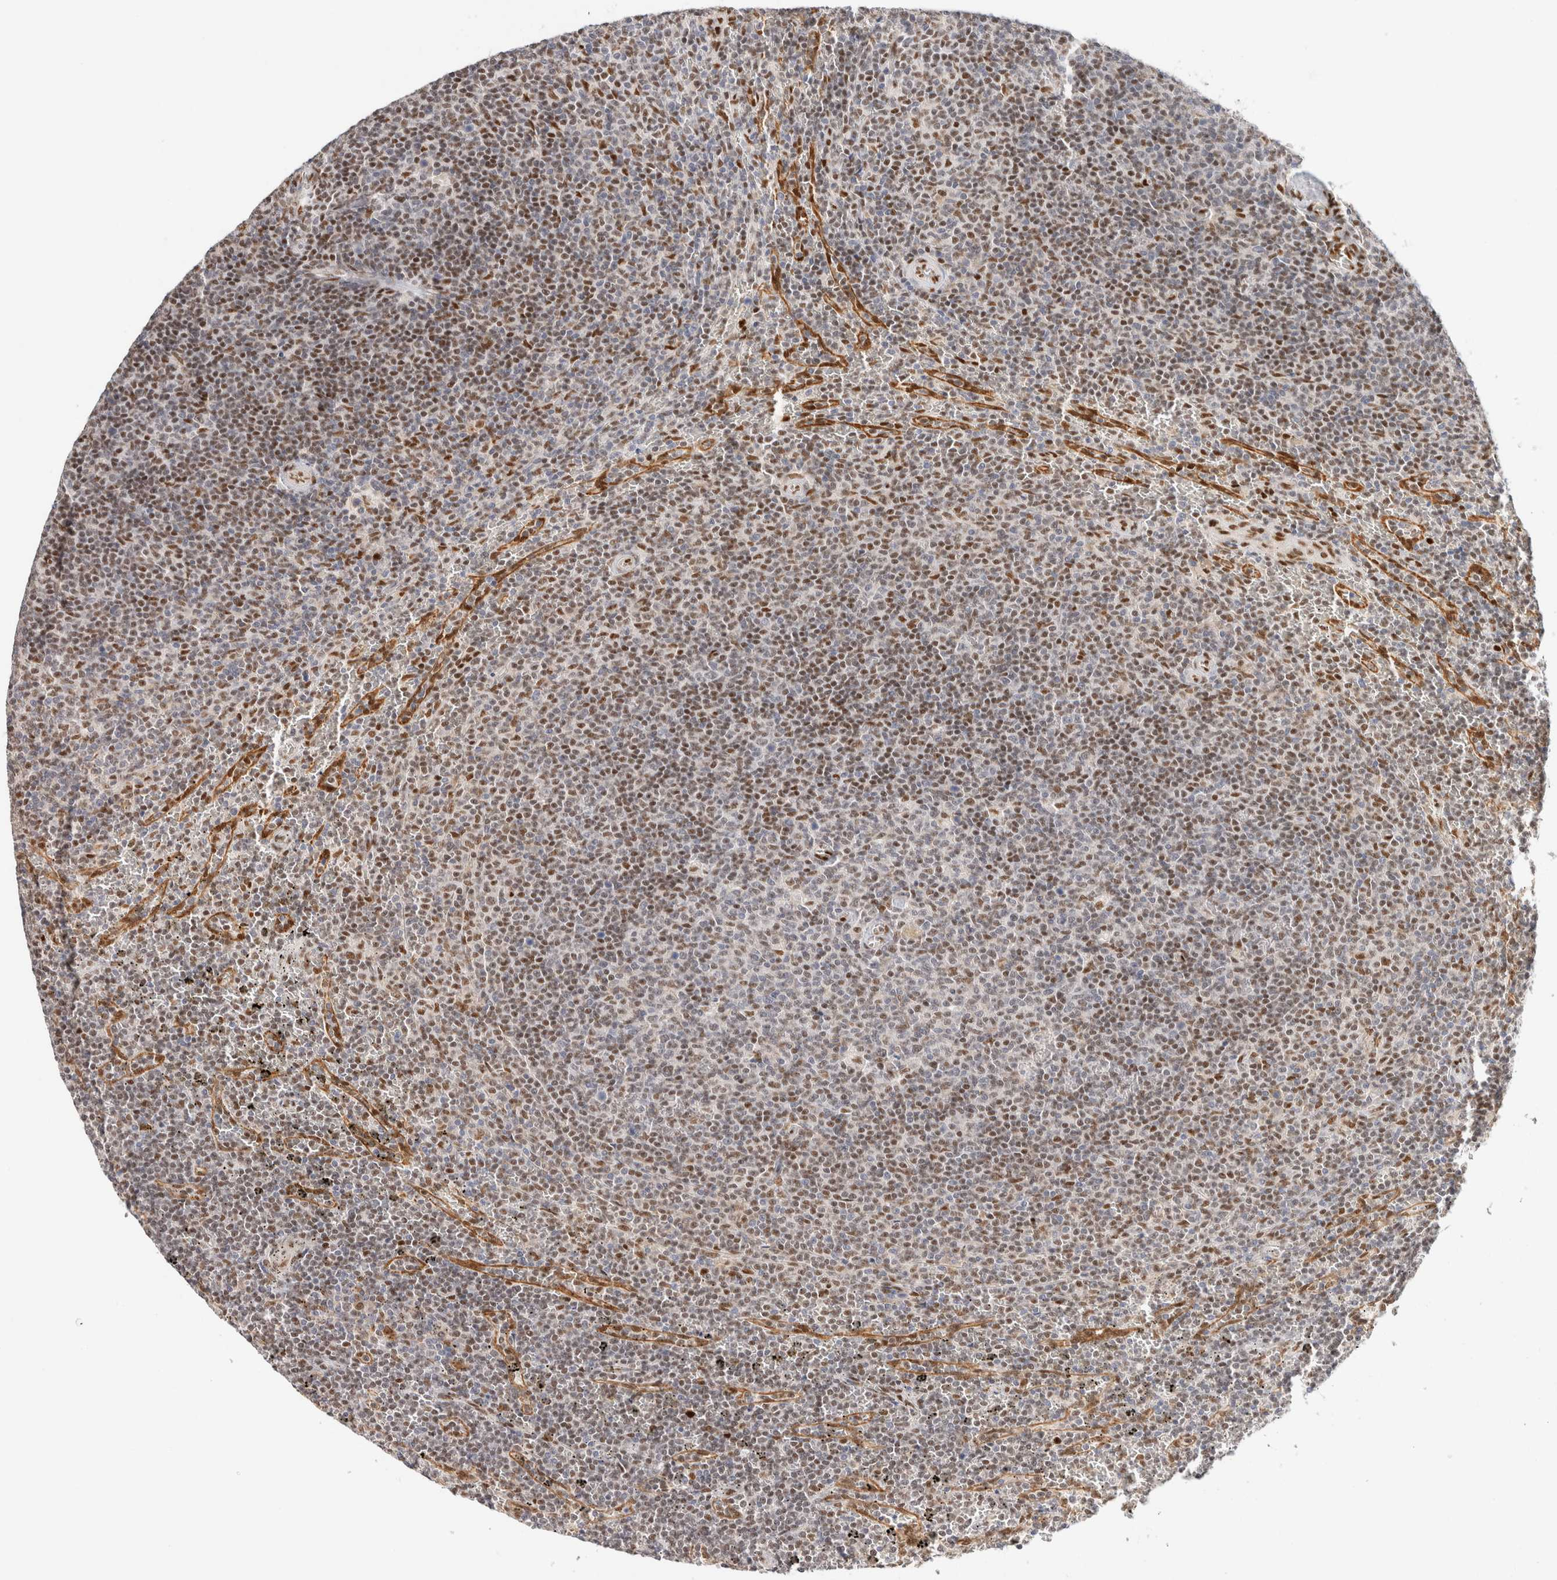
{"staining": {"intensity": "moderate", "quantity": ">75%", "location": "nuclear"}, "tissue": "lymphoma", "cell_type": "Tumor cells", "image_type": "cancer", "snomed": [{"axis": "morphology", "description": "Malignant lymphoma, non-Hodgkin's type, Low grade"}, {"axis": "topography", "description": "Spleen"}], "caption": "The photomicrograph displays staining of malignant lymphoma, non-Hodgkin's type (low-grade), revealing moderate nuclear protein staining (brown color) within tumor cells. The protein of interest is stained brown, and the nuclei are stained in blue (DAB IHC with brightfield microscopy, high magnification).", "gene": "ZNF768", "patient": {"sex": "female", "age": 19}}